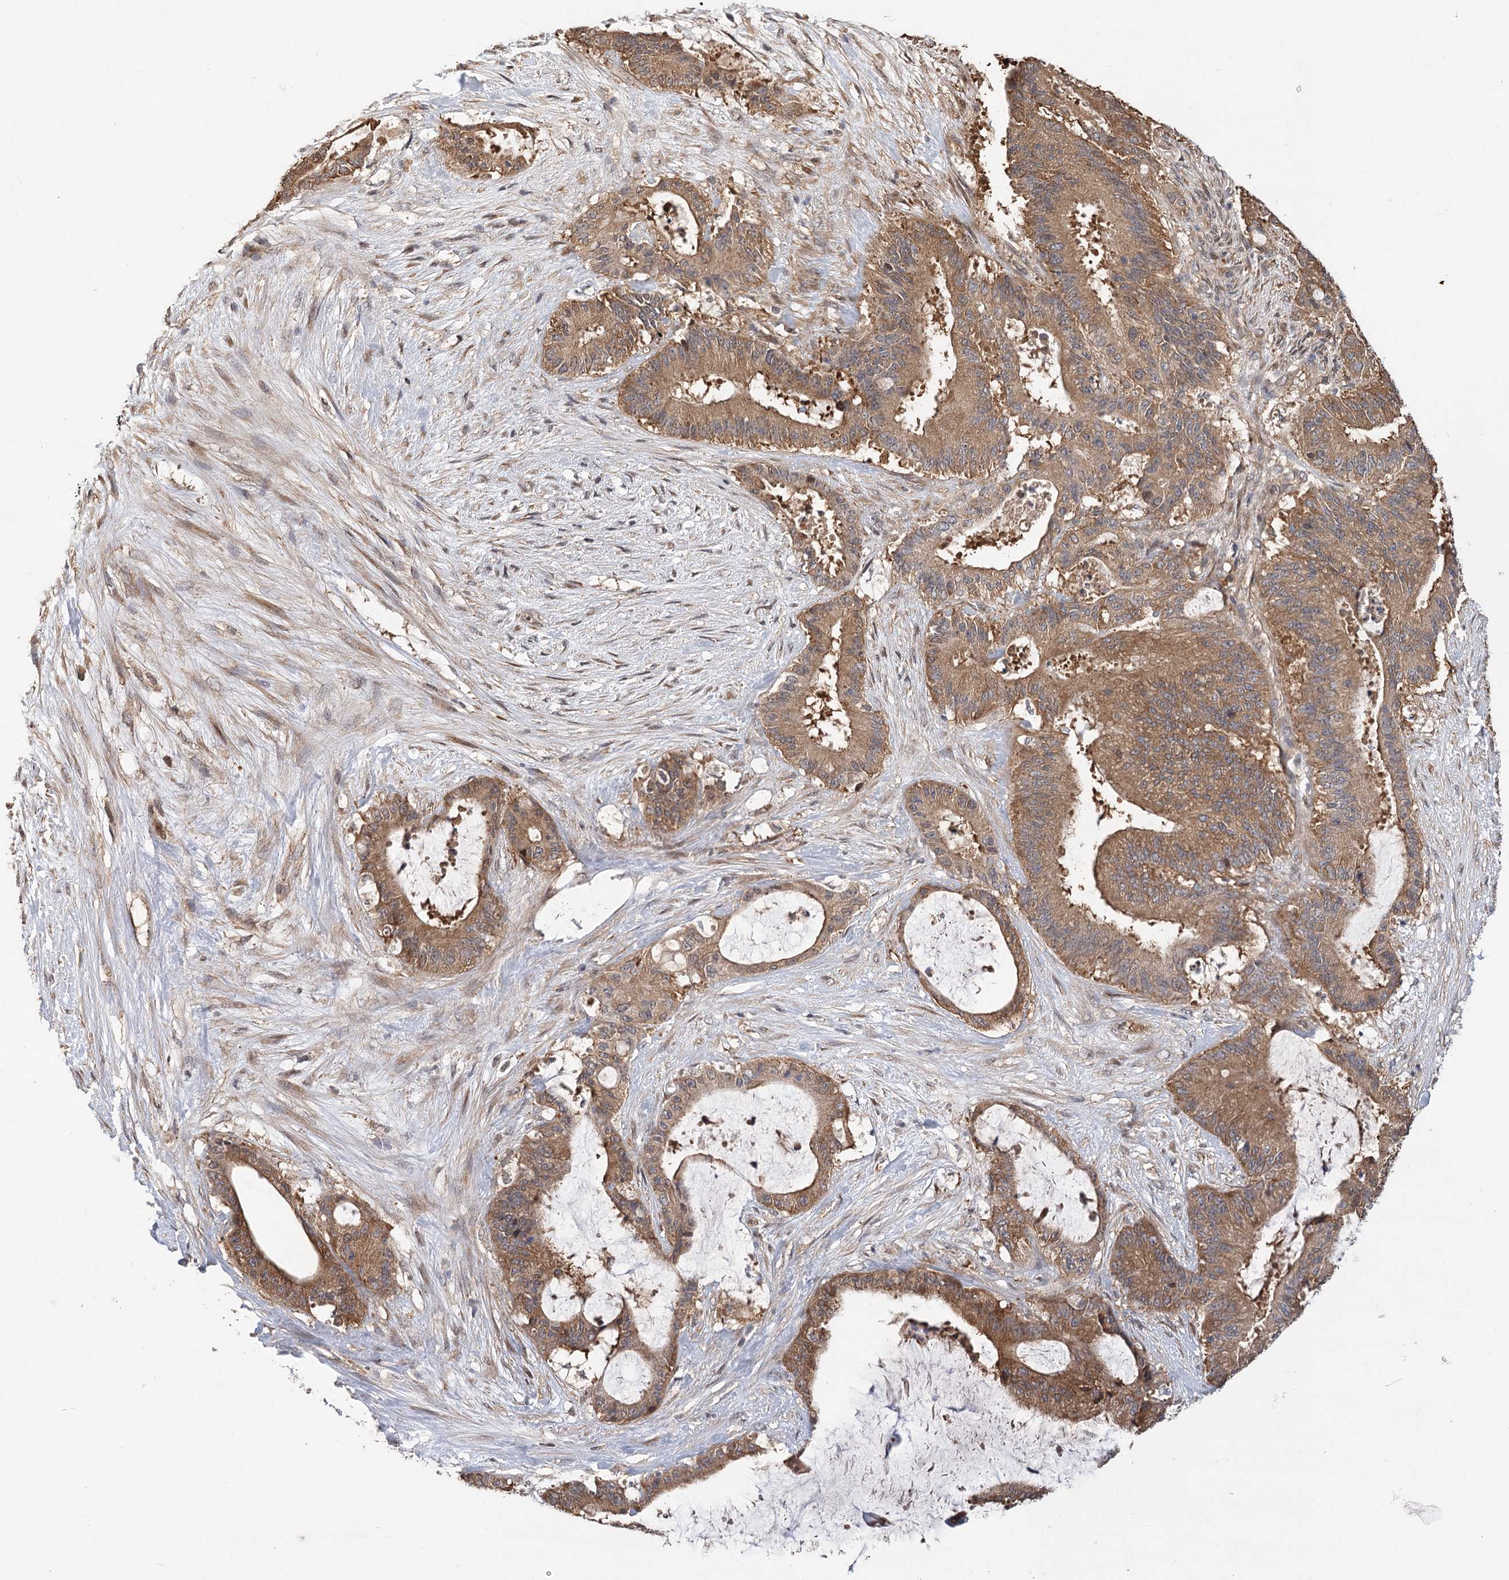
{"staining": {"intensity": "moderate", "quantity": ">75%", "location": "cytoplasmic/membranous"}, "tissue": "liver cancer", "cell_type": "Tumor cells", "image_type": "cancer", "snomed": [{"axis": "morphology", "description": "Normal tissue, NOS"}, {"axis": "morphology", "description": "Cholangiocarcinoma"}, {"axis": "topography", "description": "Liver"}, {"axis": "topography", "description": "Peripheral nerve tissue"}], "caption": "Moderate cytoplasmic/membranous protein positivity is seen in approximately >75% of tumor cells in liver cancer (cholangiocarcinoma).", "gene": "LSS", "patient": {"sex": "female", "age": 73}}